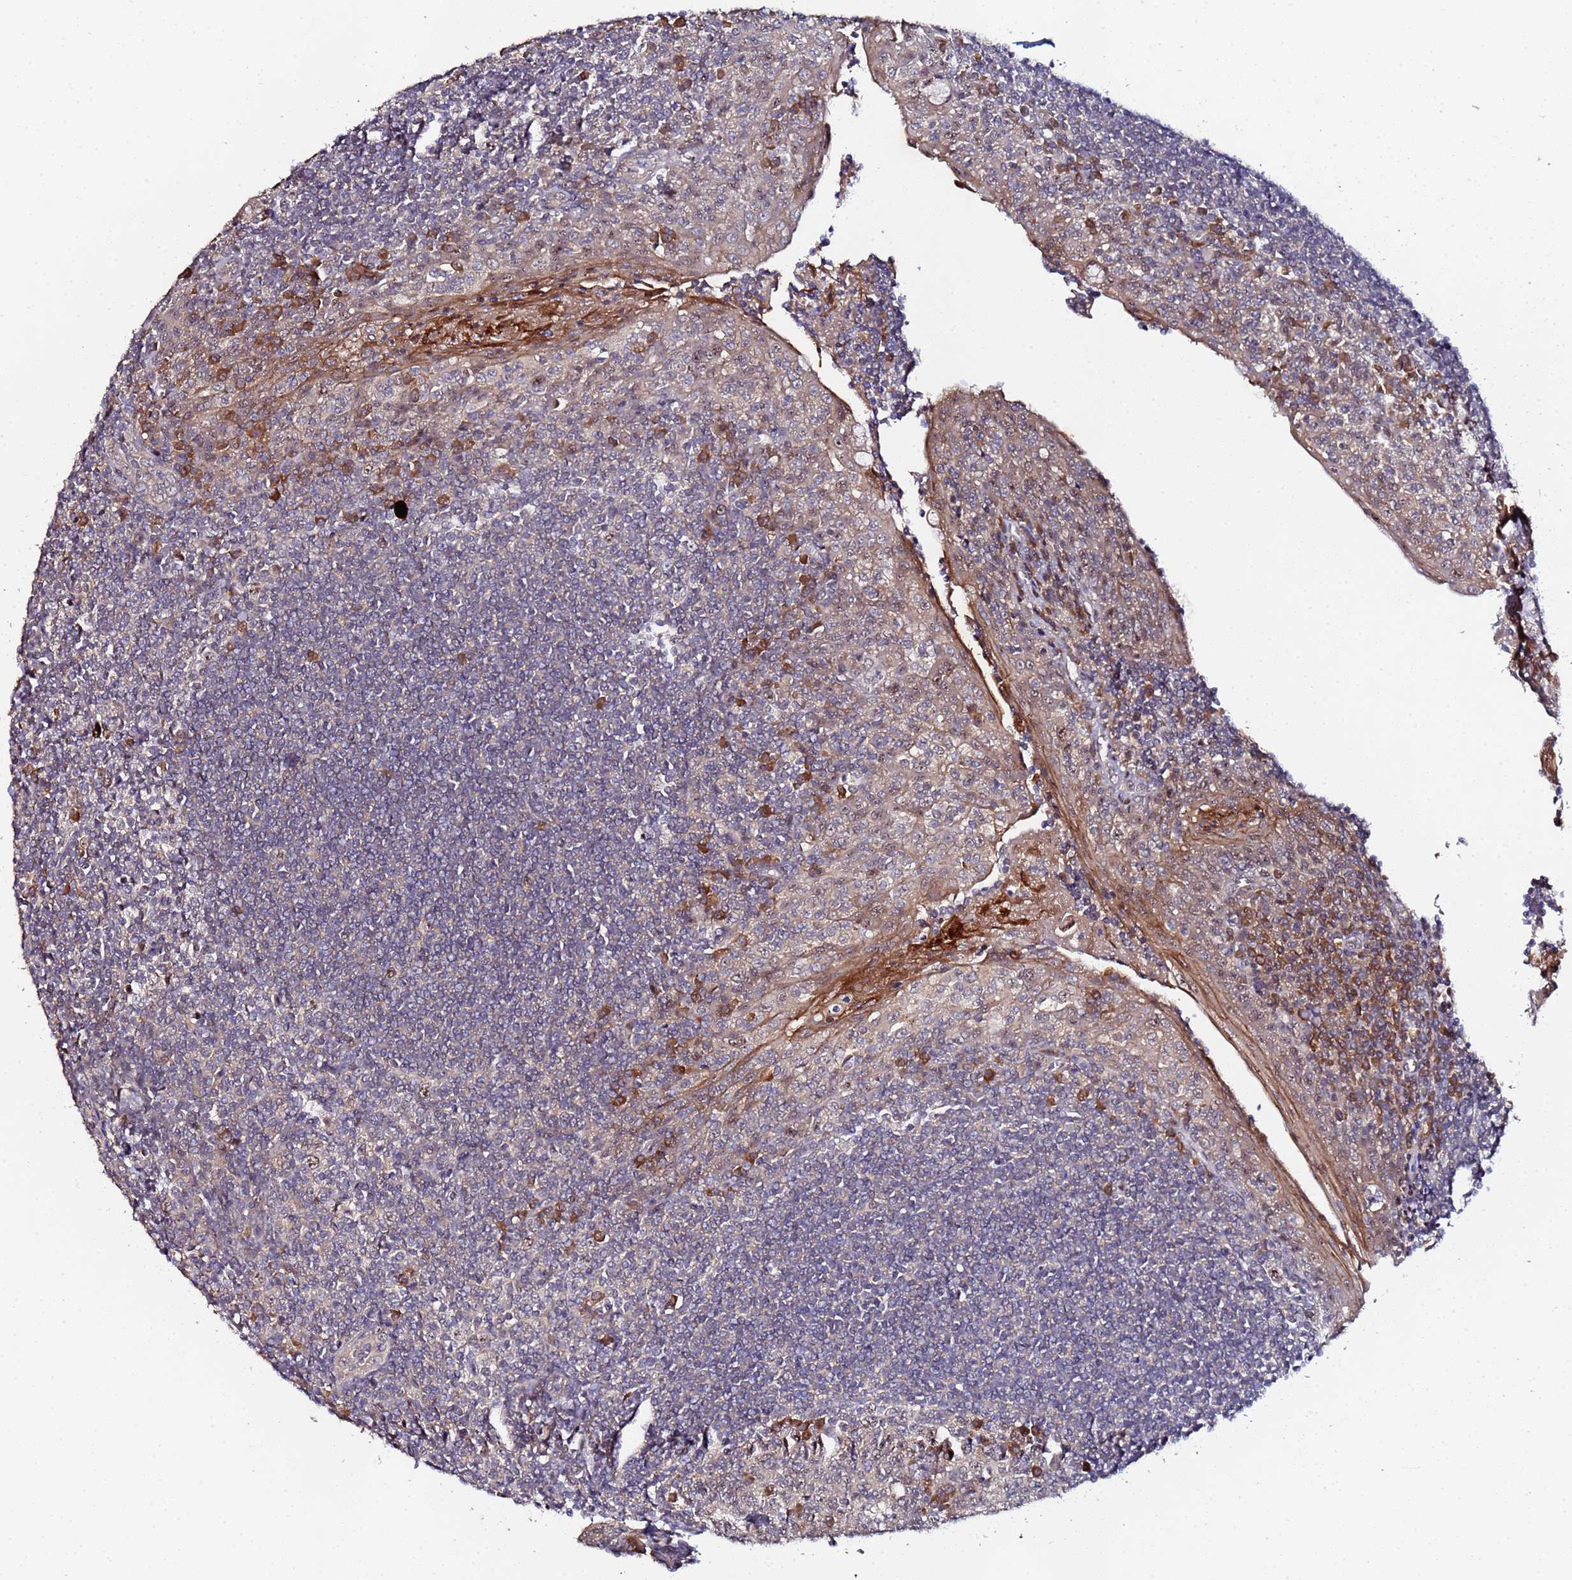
{"staining": {"intensity": "moderate", "quantity": "25%-75%", "location": "cytoplasmic/membranous,nuclear"}, "tissue": "tonsil", "cell_type": "Germinal center cells", "image_type": "normal", "snomed": [{"axis": "morphology", "description": "Normal tissue, NOS"}, {"axis": "topography", "description": "Tonsil"}], "caption": "Immunohistochemical staining of benign human tonsil demonstrates moderate cytoplasmic/membranous,nuclear protein staining in about 25%-75% of germinal center cells. Immunohistochemistry (ihc) stains the protein in brown and the nuclei are stained blue.", "gene": "OSER1", "patient": {"sex": "male", "age": 27}}